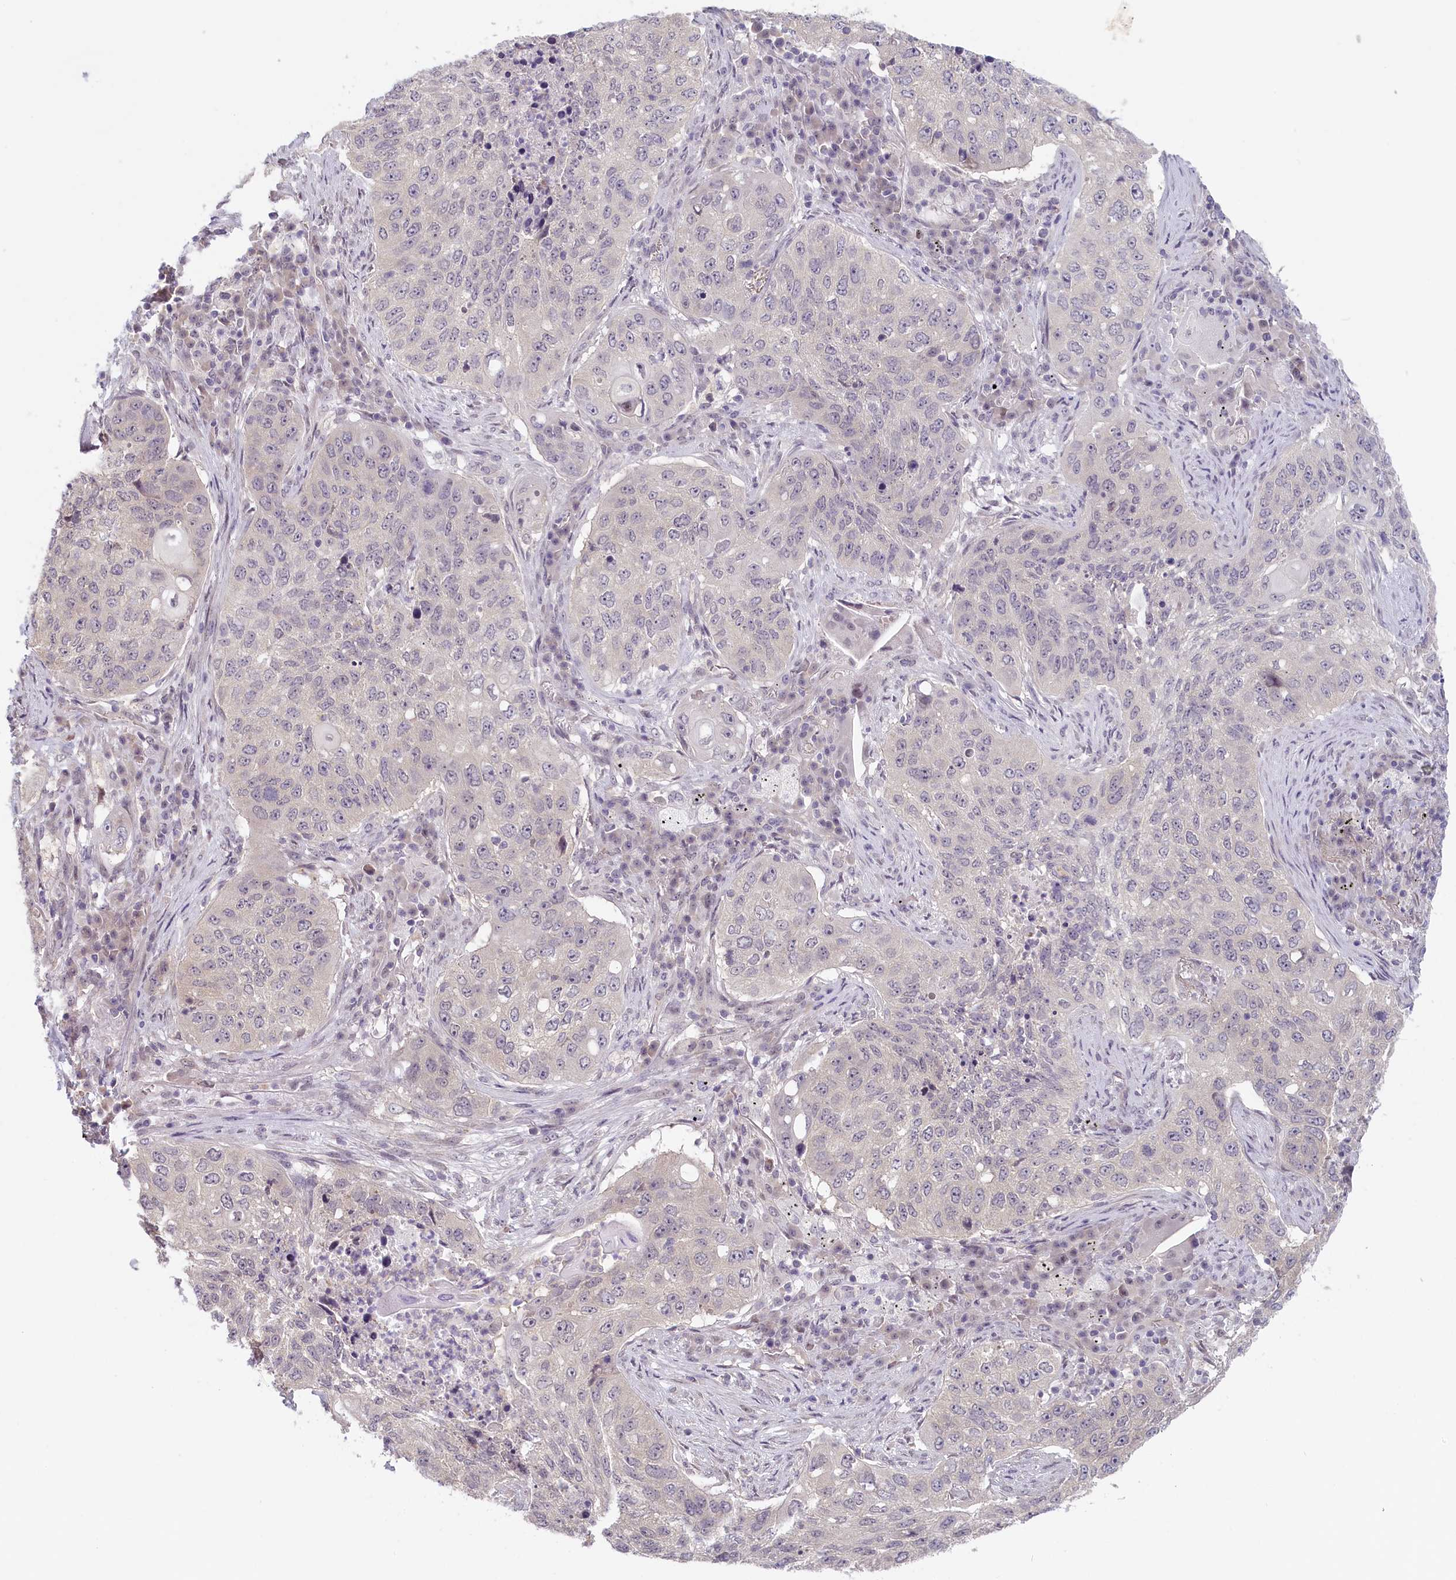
{"staining": {"intensity": "negative", "quantity": "none", "location": "none"}, "tissue": "lung cancer", "cell_type": "Tumor cells", "image_type": "cancer", "snomed": [{"axis": "morphology", "description": "Squamous cell carcinoma, NOS"}, {"axis": "topography", "description": "Lung"}], "caption": "Tumor cells show no significant protein staining in lung squamous cell carcinoma. (IHC, brightfield microscopy, high magnification).", "gene": "C19orf44", "patient": {"sex": "female", "age": 63}}